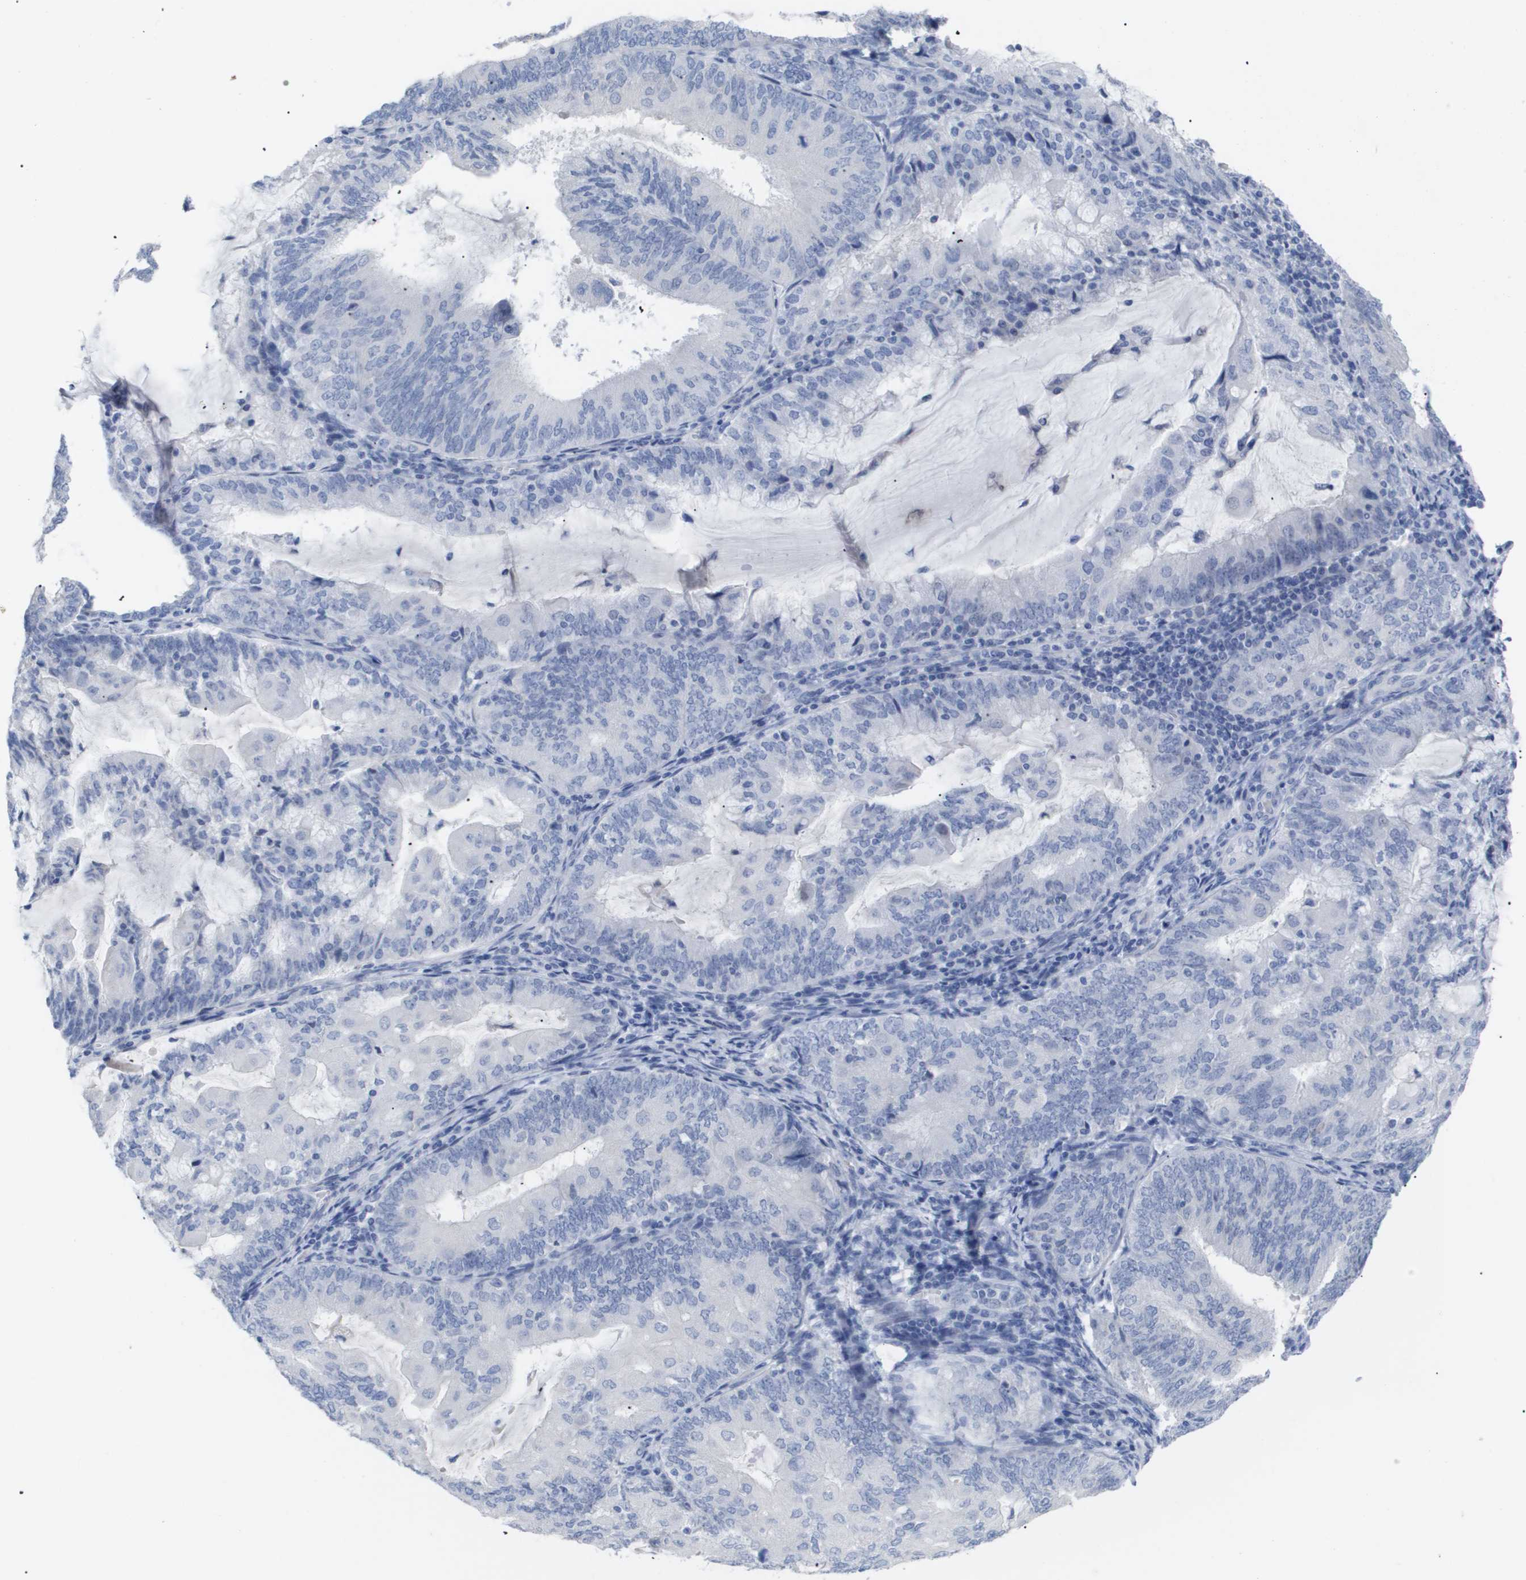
{"staining": {"intensity": "negative", "quantity": "none", "location": "none"}, "tissue": "endometrial cancer", "cell_type": "Tumor cells", "image_type": "cancer", "snomed": [{"axis": "morphology", "description": "Adenocarcinoma, NOS"}, {"axis": "topography", "description": "Endometrium"}], "caption": "High power microscopy image of an IHC histopathology image of adenocarcinoma (endometrial), revealing no significant expression in tumor cells.", "gene": "CAV3", "patient": {"sex": "female", "age": 81}}